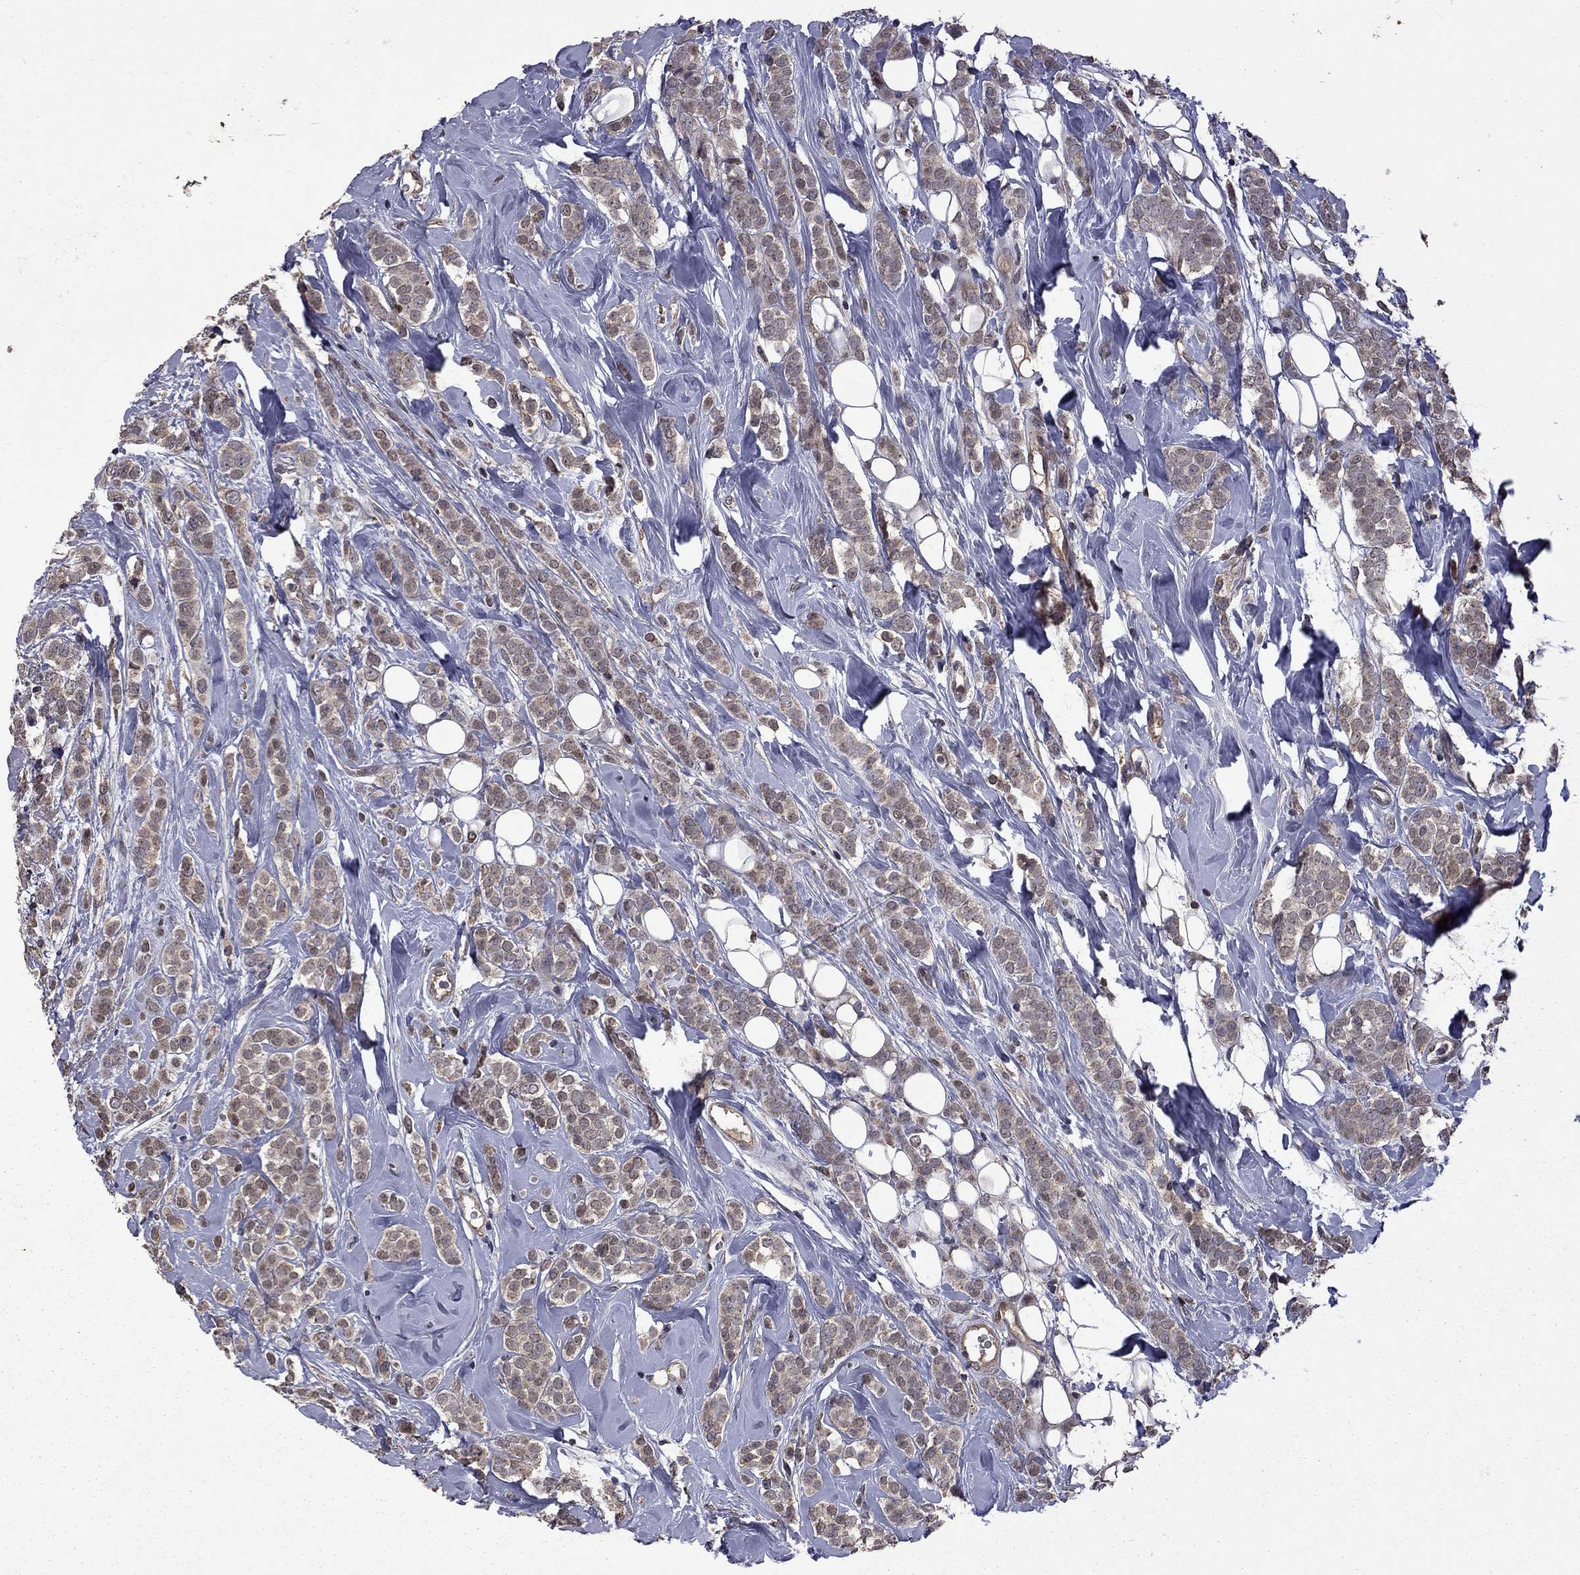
{"staining": {"intensity": "moderate", "quantity": ">75%", "location": "cytoplasmic/membranous"}, "tissue": "breast cancer", "cell_type": "Tumor cells", "image_type": "cancer", "snomed": [{"axis": "morphology", "description": "Lobular carcinoma"}, {"axis": "topography", "description": "Breast"}], "caption": "Moderate cytoplasmic/membranous protein staining is present in approximately >75% of tumor cells in breast cancer (lobular carcinoma).", "gene": "IPP", "patient": {"sex": "female", "age": 49}}